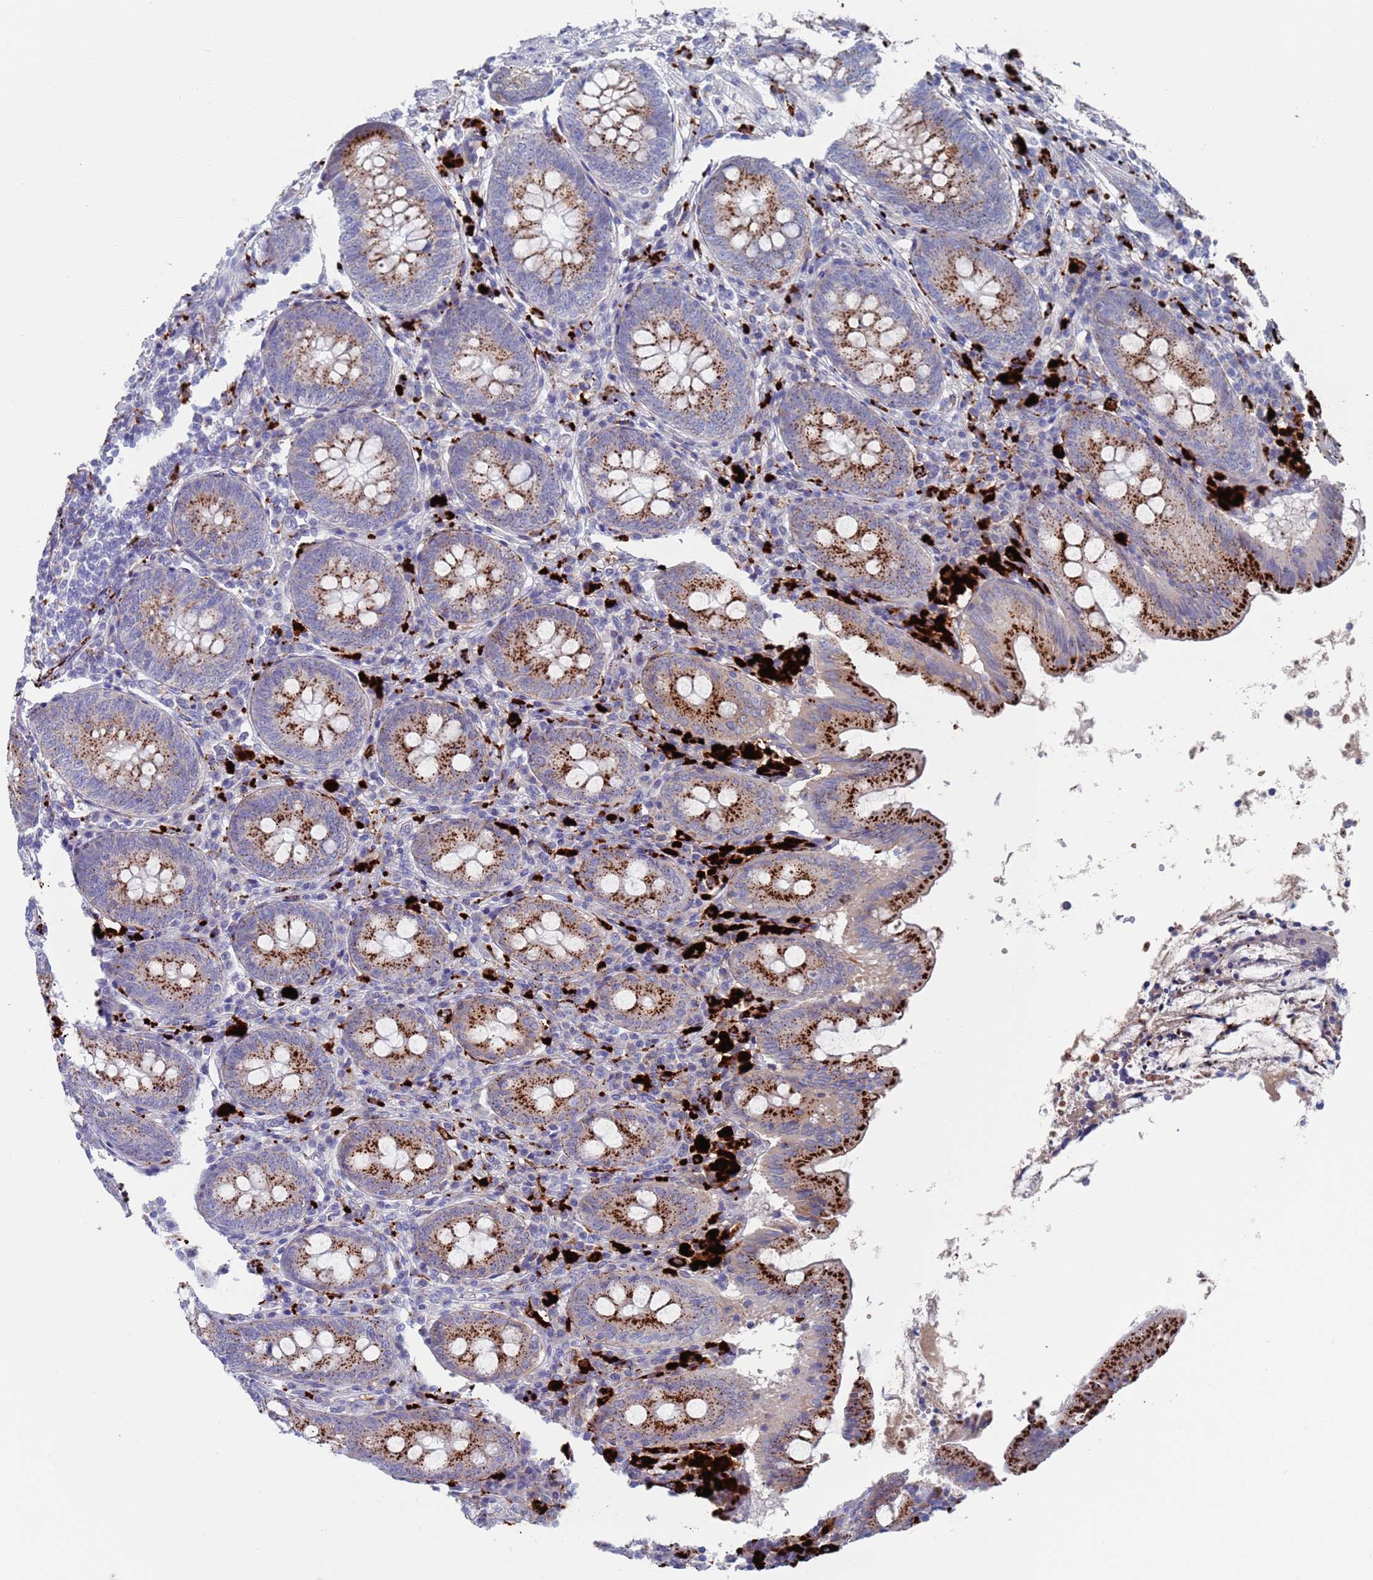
{"staining": {"intensity": "strong", "quantity": "25%-75%", "location": "cytoplasmic/membranous"}, "tissue": "appendix", "cell_type": "Glandular cells", "image_type": "normal", "snomed": [{"axis": "morphology", "description": "Normal tissue, NOS"}, {"axis": "topography", "description": "Appendix"}], "caption": "Appendix stained for a protein reveals strong cytoplasmic/membranous positivity in glandular cells. (DAB (3,3'-diaminobenzidine) IHC with brightfield microscopy, high magnification).", "gene": "FUCA1", "patient": {"sex": "female", "age": 54}}